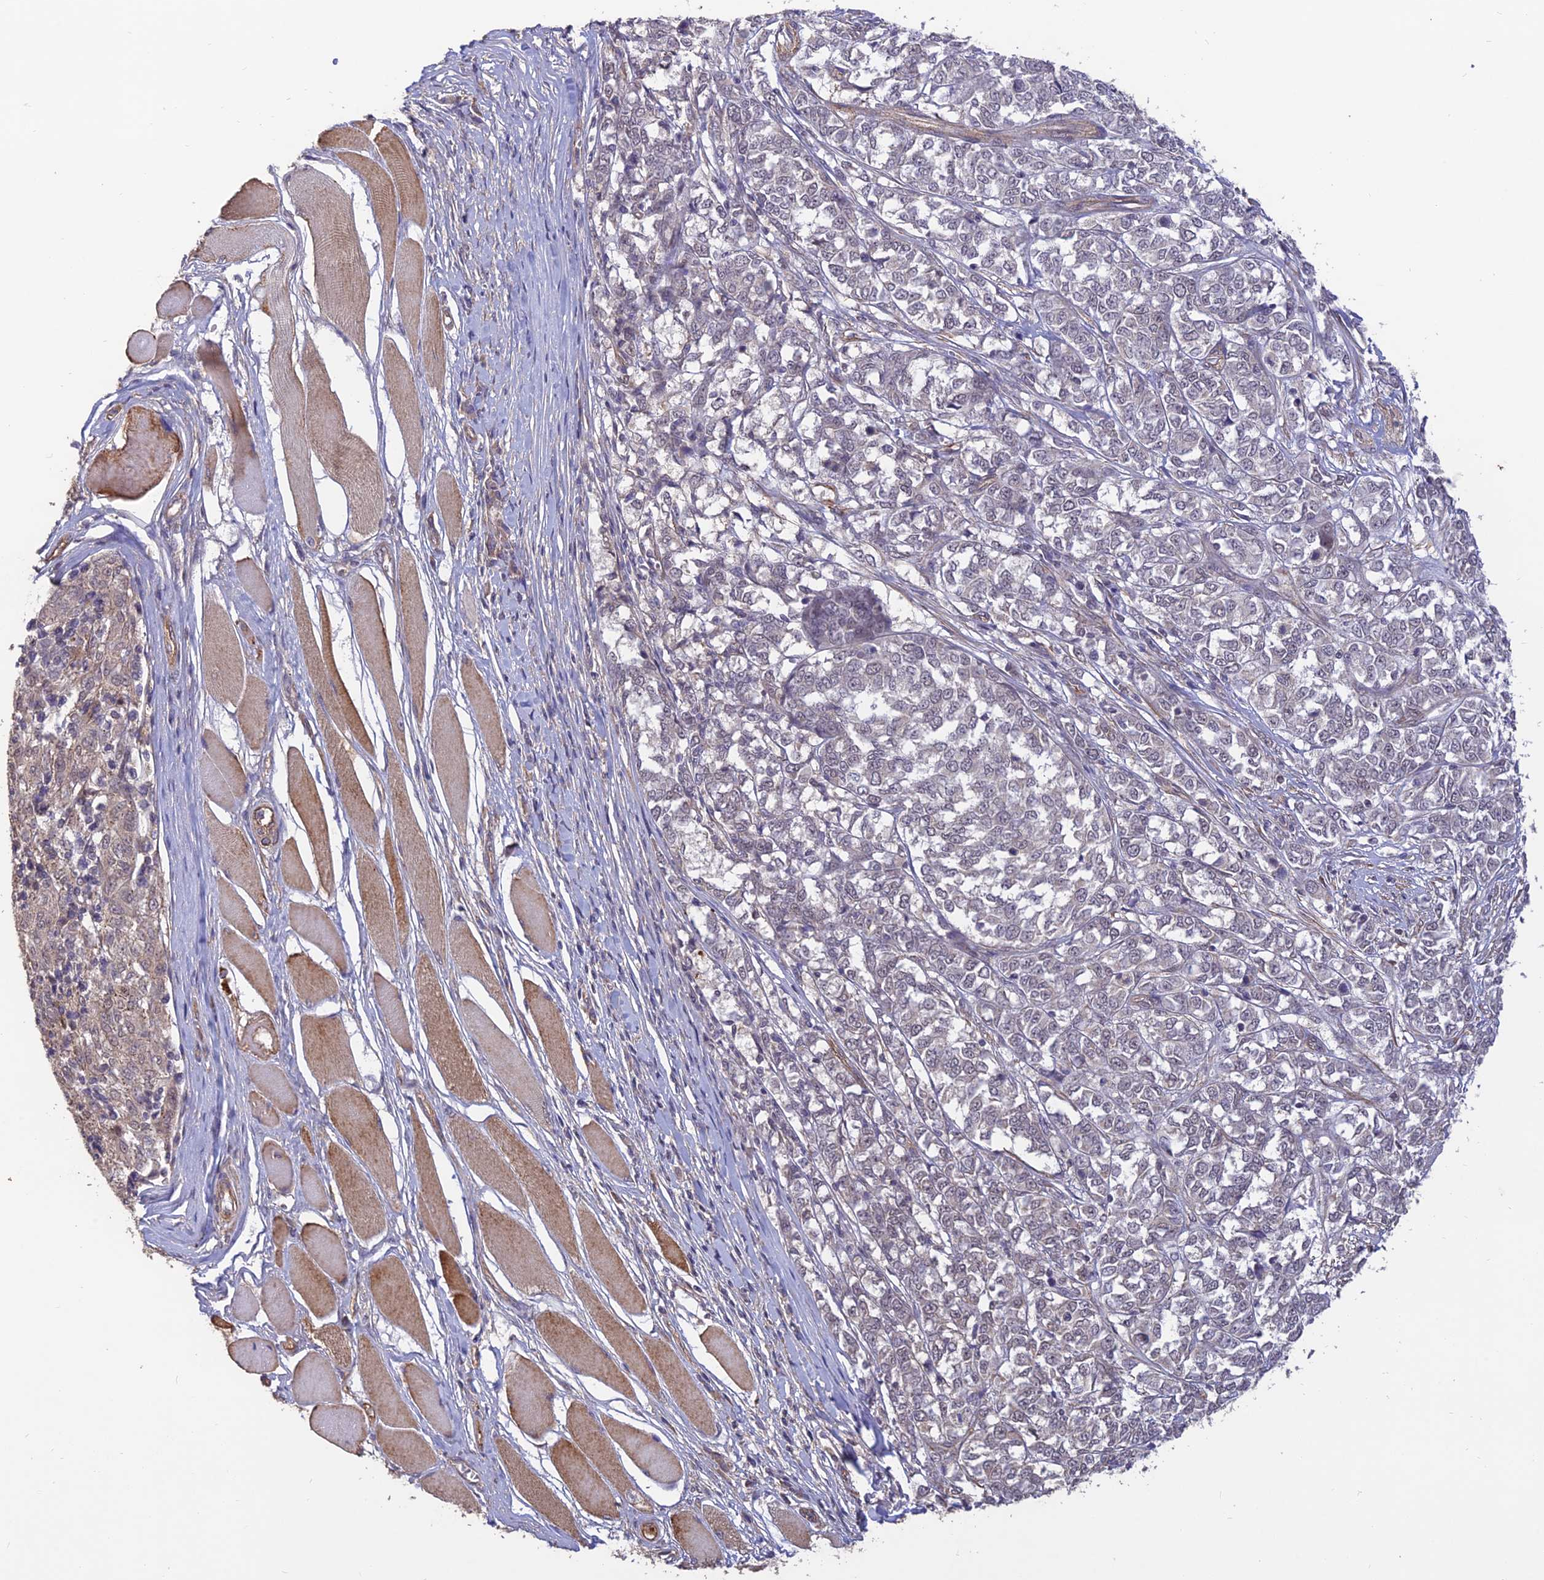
{"staining": {"intensity": "negative", "quantity": "none", "location": "none"}, "tissue": "melanoma", "cell_type": "Tumor cells", "image_type": "cancer", "snomed": [{"axis": "morphology", "description": "Malignant melanoma, NOS"}, {"axis": "topography", "description": "Skin"}], "caption": "A photomicrograph of malignant melanoma stained for a protein demonstrates no brown staining in tumor cells.", "gene": "PAGR1", "patient": {"sex": "female", "age": 72}}